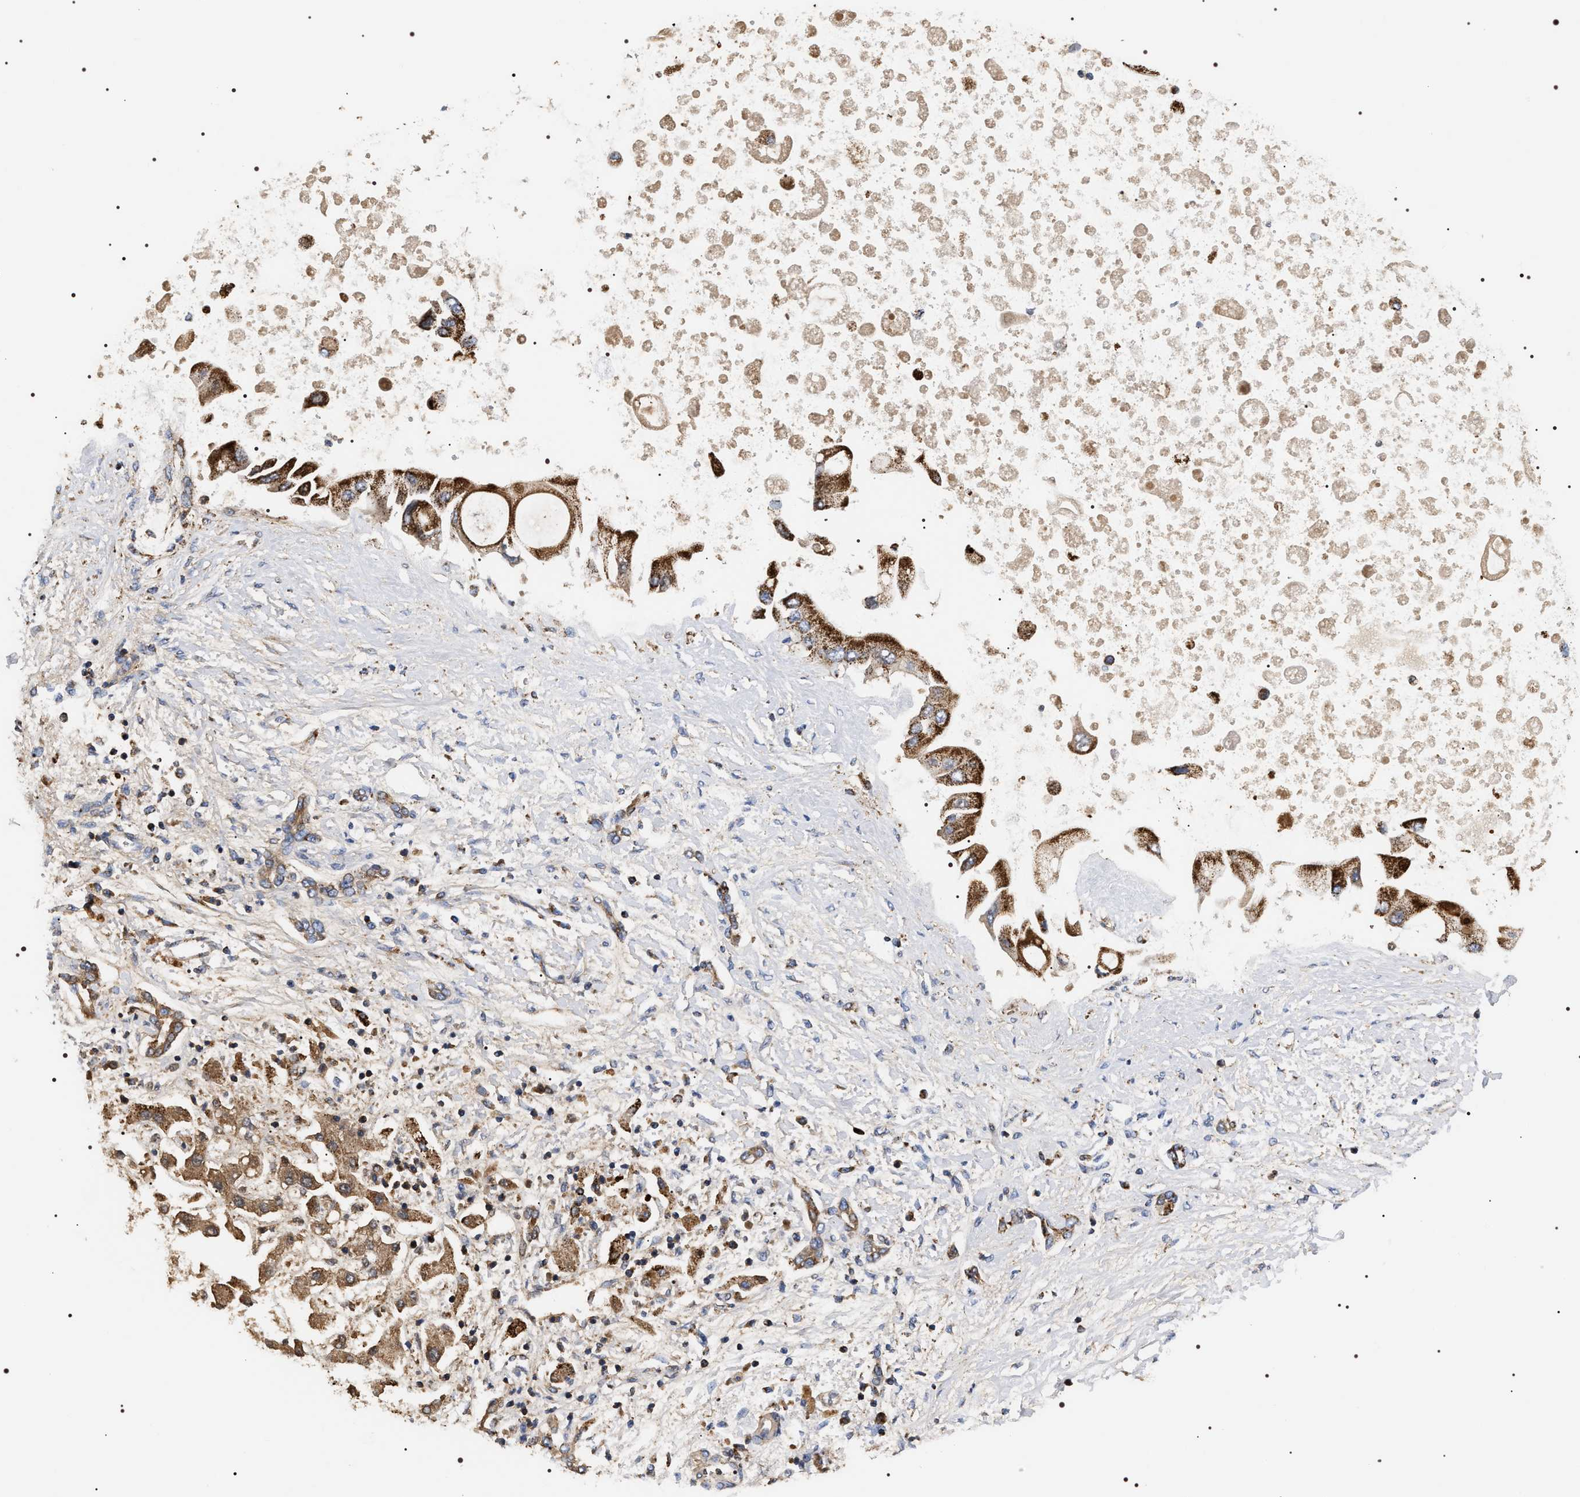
{"staining": {"intensity": "strong", "quantity": ">75%", "location": "cytoplasmic/membranous"}, "tissue": "liver cancer", "cell_type": "Tumor cells", "image_type": "cancer", "snomed": [{"axis": "morphology", "description": "Cholangiocarcinoma"}, {"axis": "topography", "description": "Liver"}], "caption": "High-power microscopy captured an IHC photomicrograph of liver cholangiocarcinoma, revealing strong cytoplasmic/membranous staining in approximately >75% of tumor cells.", "gene": "COG5", "patient": {"sex": "male", "age": 50}}